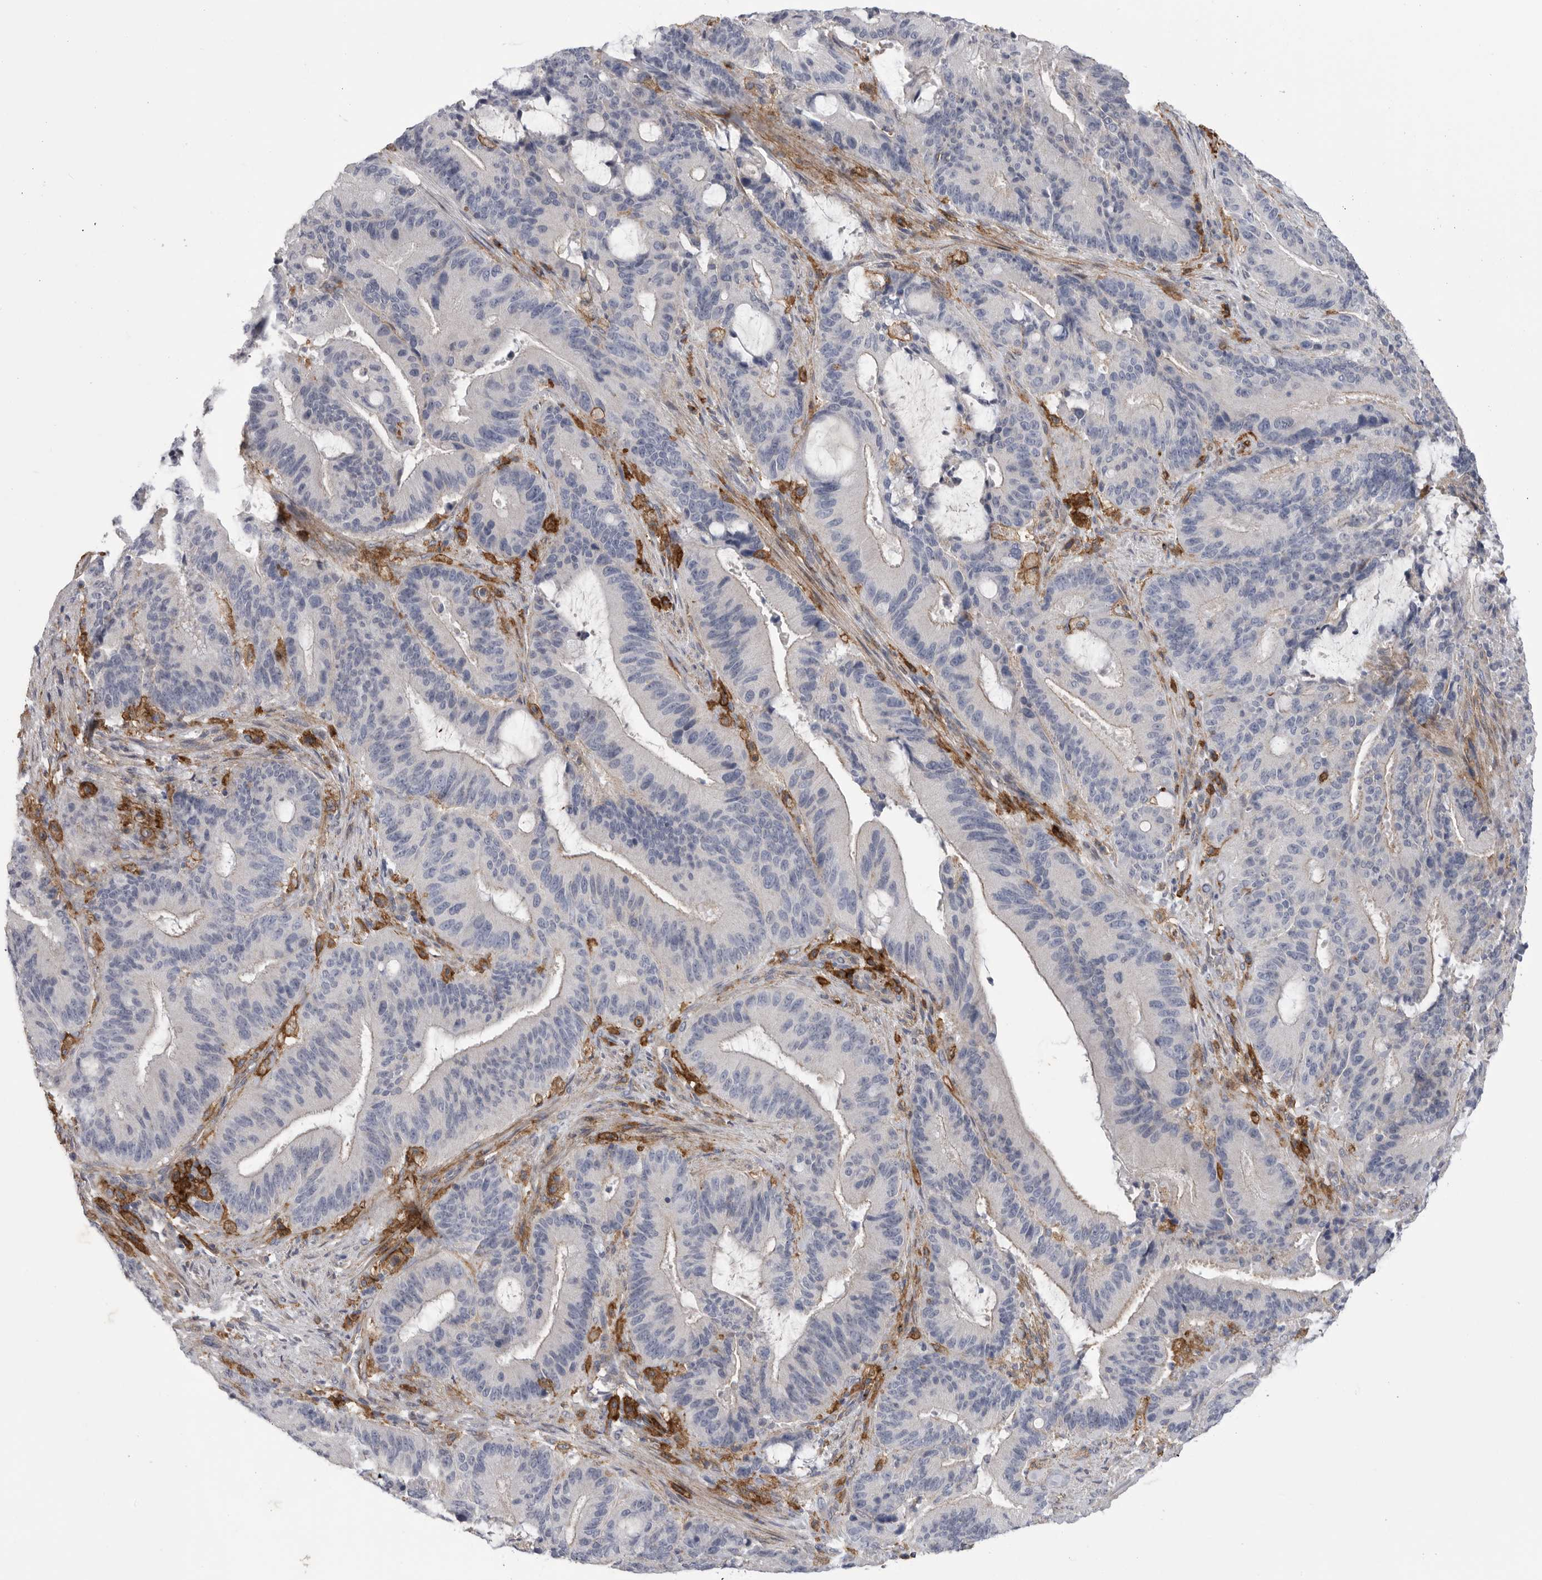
{"staining": {"intensity": "negative", "quantity": "none", "location": "none"}, "tissue": "liver cancer", "cell_type": "Tumor cells", "image_type": "cancer", "snomed": [{"axis": "morphology", "description": "Normal tissue, NOS"}, {"axis": "morphology", "description": "Cholangiocarcinoma"}, {"axis": "topography", "description": "Liver"}, {"axis": "topography", "description": "Peripheral nerve tissue"}], "caption": "Tumor cells show no significant positivity in liver cancer (cholangiocarcinoma).", "gene": "SIGLEC10", "patient": {"sex": "female", "age": 73}}